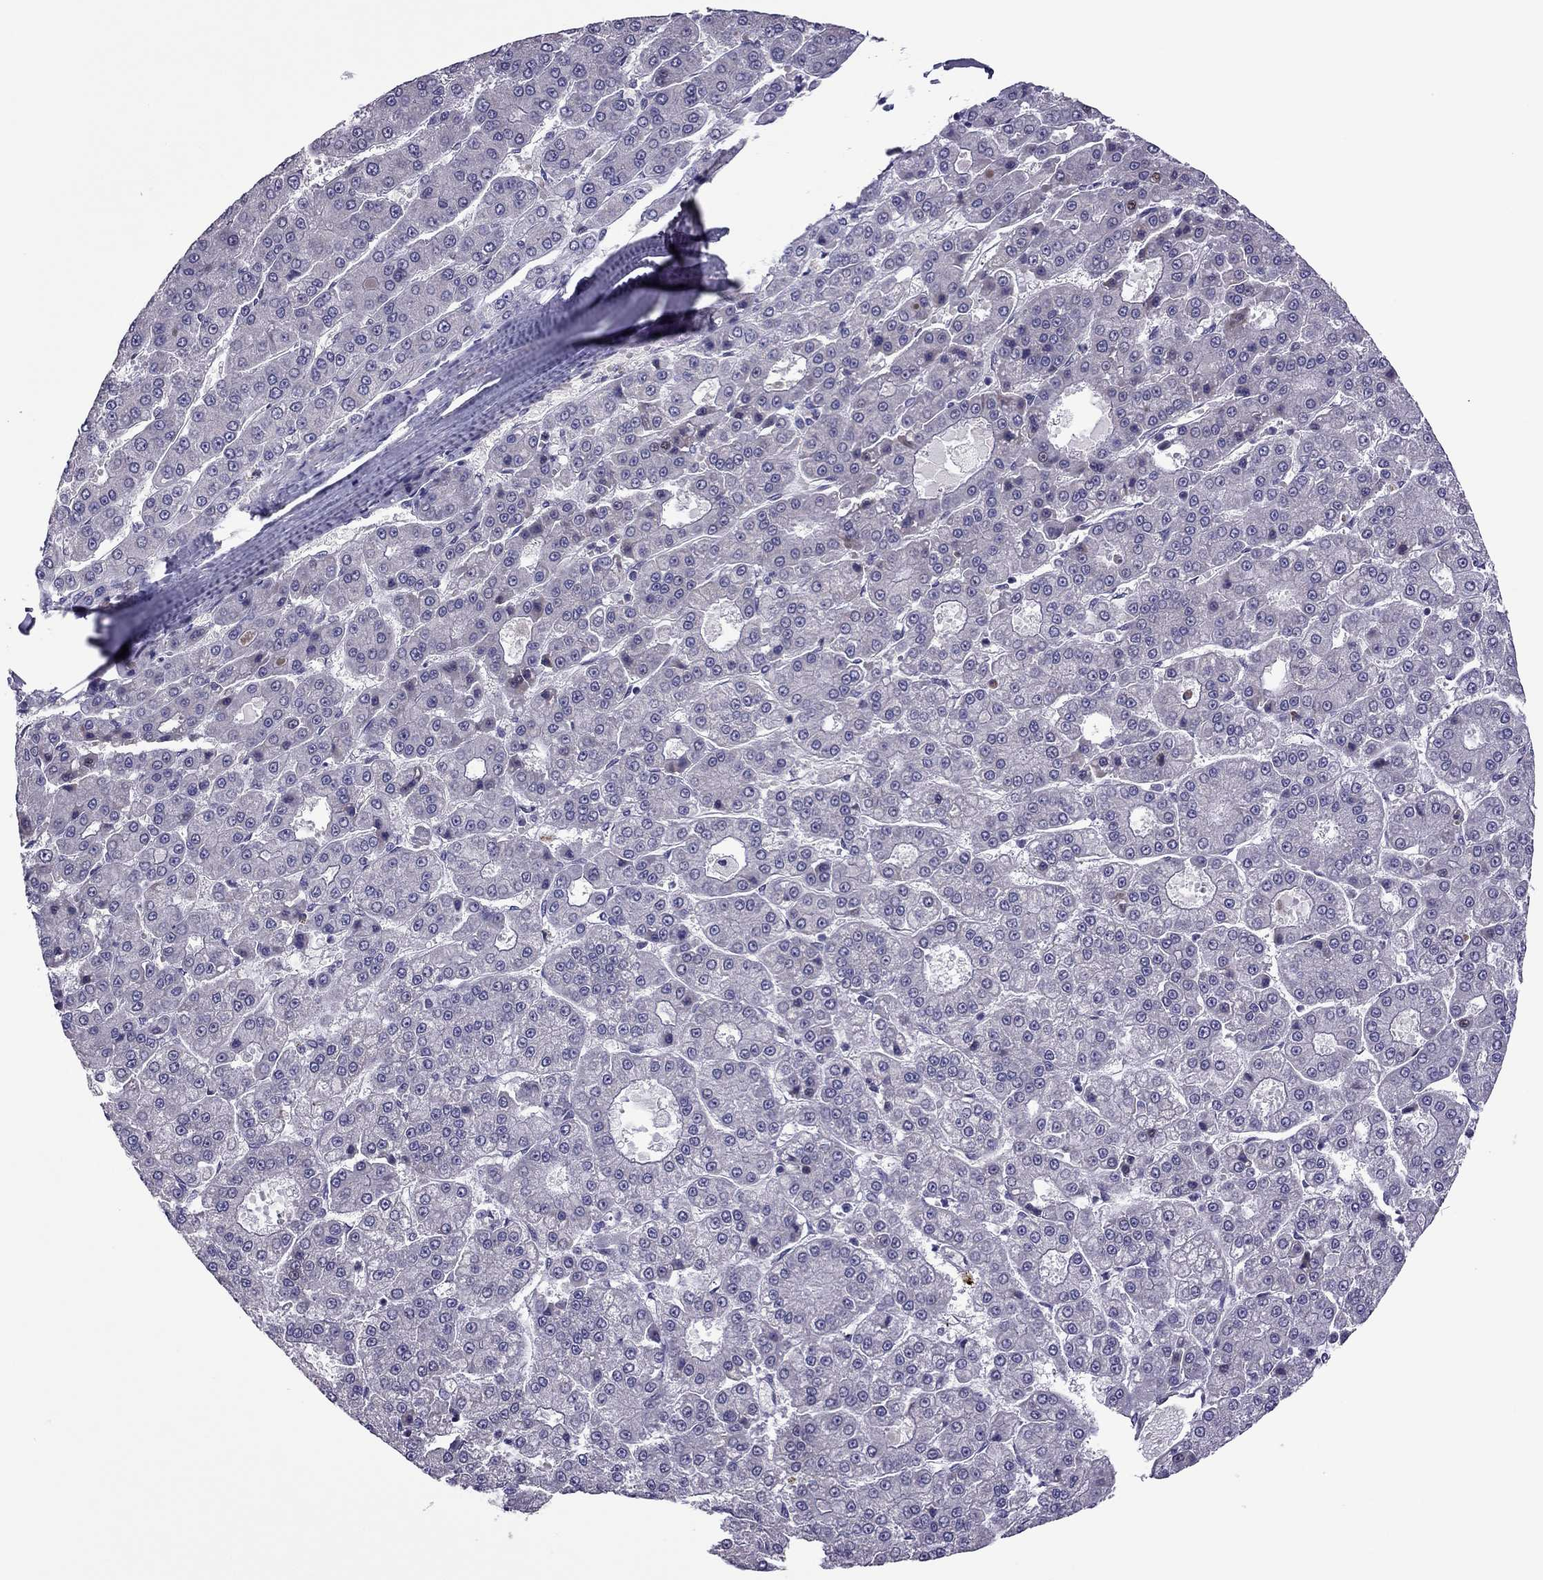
{"staining": {"intensity": "negative", "quantity": "none", "location": "none"}, "tissue": "liver cancer", "cell_type": "Tumor cells", "image_type": "cancer", "snomed": [{"axis": "morphology", "description": "Carcinoma, Hepatocellular, NOS"}, {"axis": "topography", "description": "Liver"}], "caption": "Human liver hepatocellular carcinoma stained for a protein using immunohistochemistry displays no staining in tumor cells.", "gene": "SLC16A8", "patient": {"sex": "male", "age": 70}}